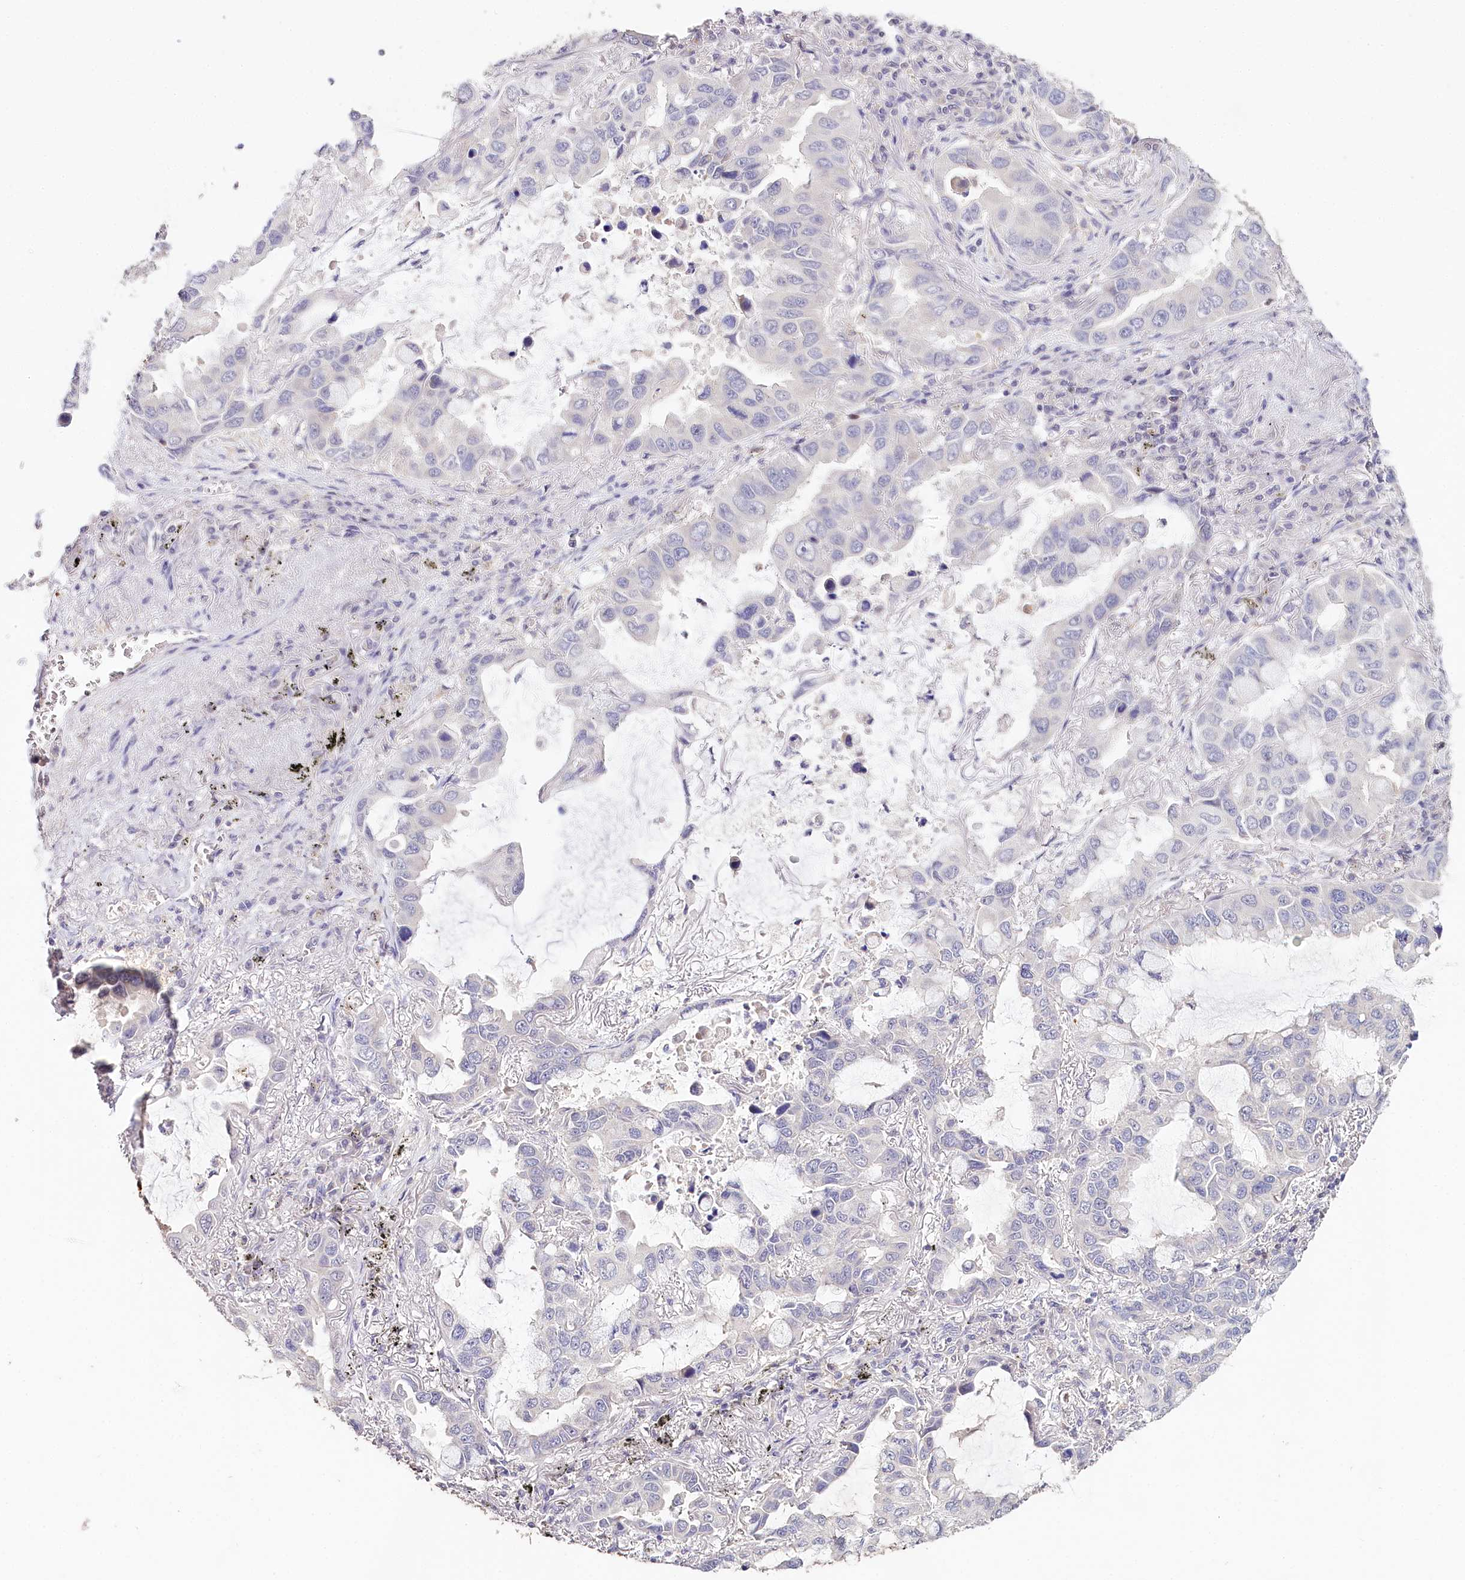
{"staining": {"intensity": "negative", "quantity": "none", "location": "none"}, "tissue": "lung cancer", "cell_type": "Tumor cells", "image_type": "cancer", "snomed": [{"axis": "morphology", "description": "Adenocarcinoma, NOS"}, {"axis": "topography", "description": "Lung"}], "caption": "Immunohistochemistry image of neoplastic tissue: human adenocarcinoma (lung) stained with DAB (3,3'-diaminobenzidine) displays no significant protein positivity in tumor cells. (DAB immunohistochemistry with hematoxylin counter stain).", "gene": "DAPK1", "patient": {"sex": "male", "age": 64}}